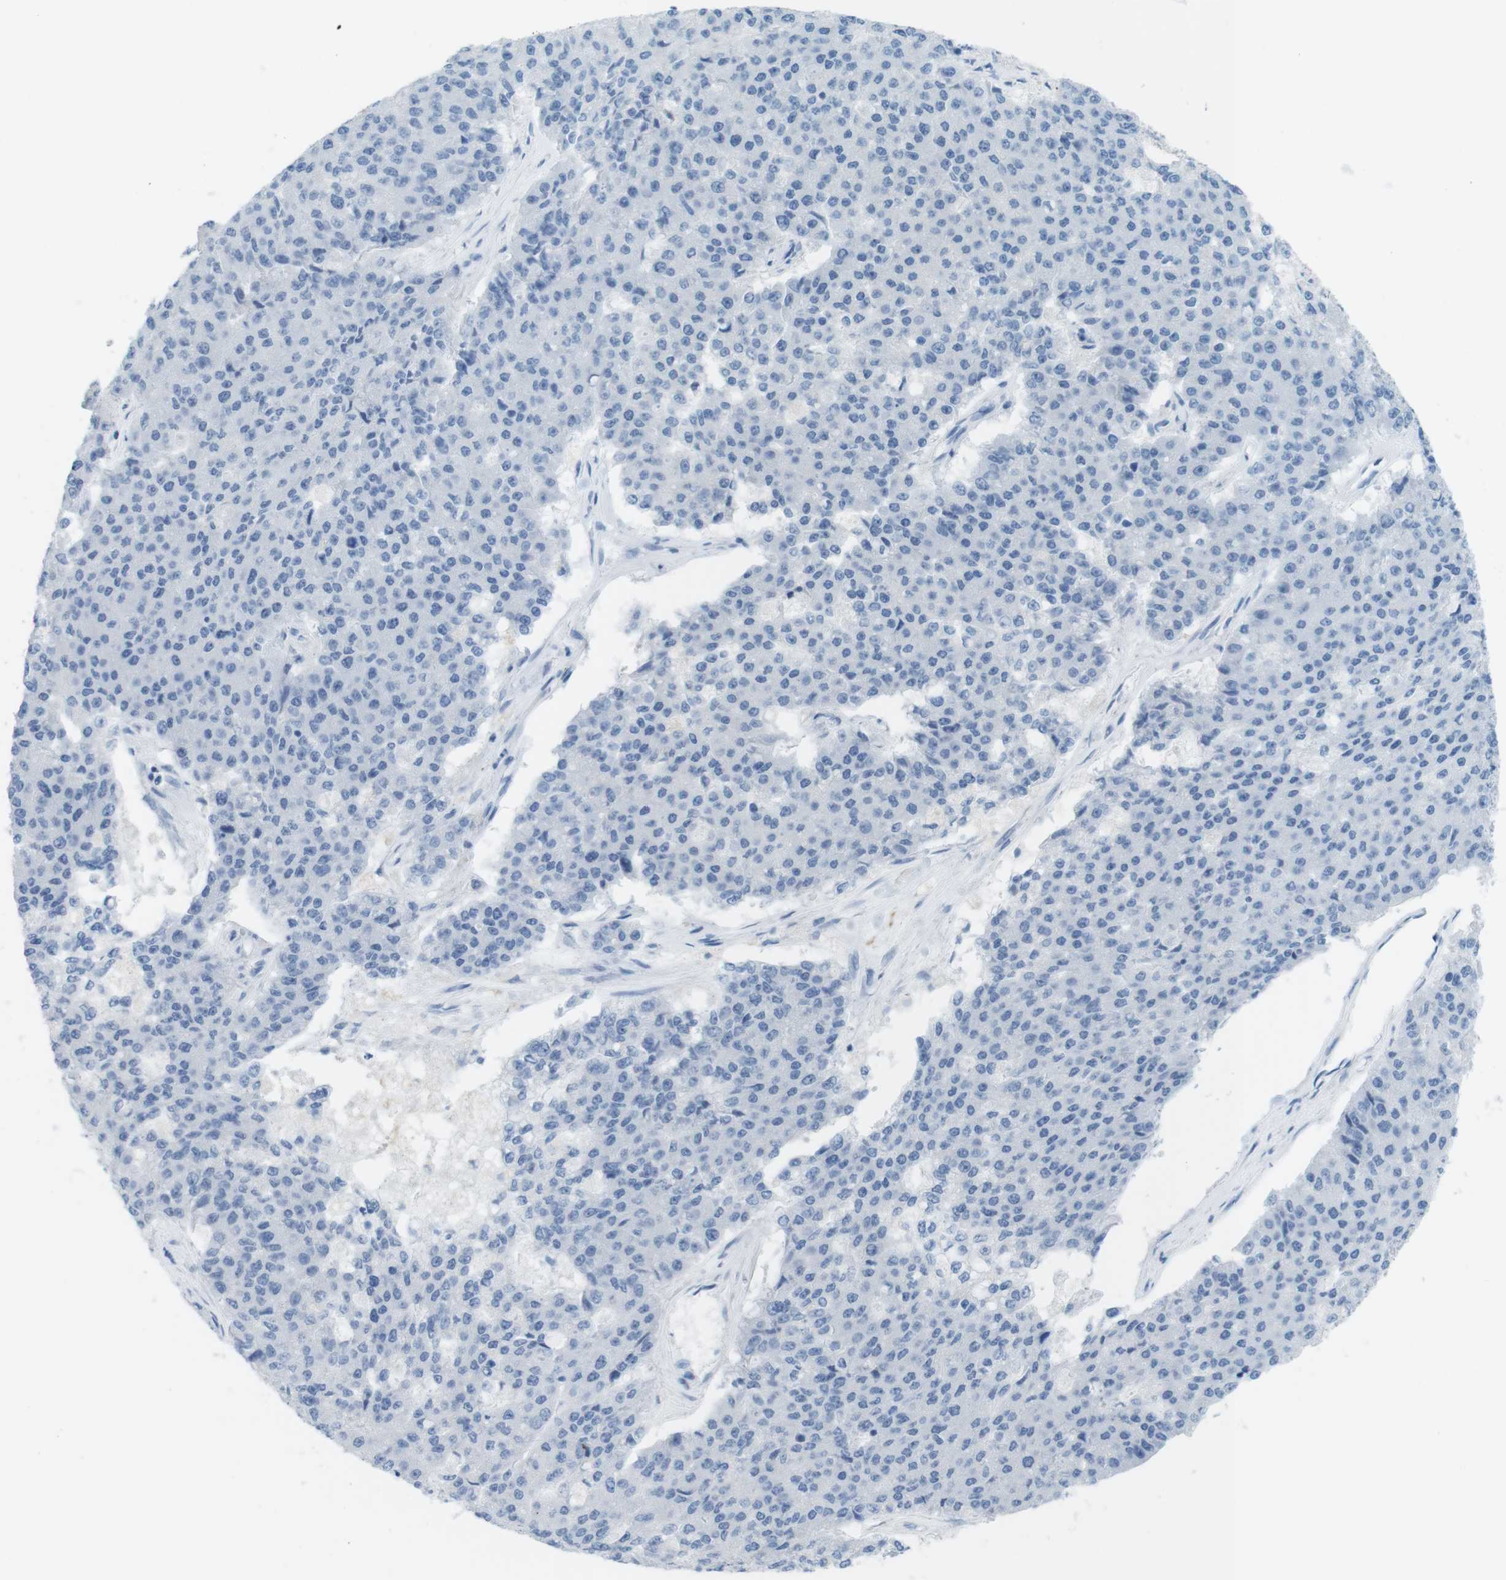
{"staining": {"intensity": "negative", "quantity": "none", "location": "none"}, "tissue": "pancreatic cancer", "cell_type": "Tumor cells", "image_type": "cancer", "snomed": [{"axis": "morphology", "description": "Adenocarcinoma, NOS"}, {"axis": "topography", "description": "Pancreas"}], "caption": "This is an IHC micrograph of adenocarcinoma (pancreatic). There is no expression in tumor cells.", "gene": "MYH9", "patient": {"sex": "male", "age": 50}}